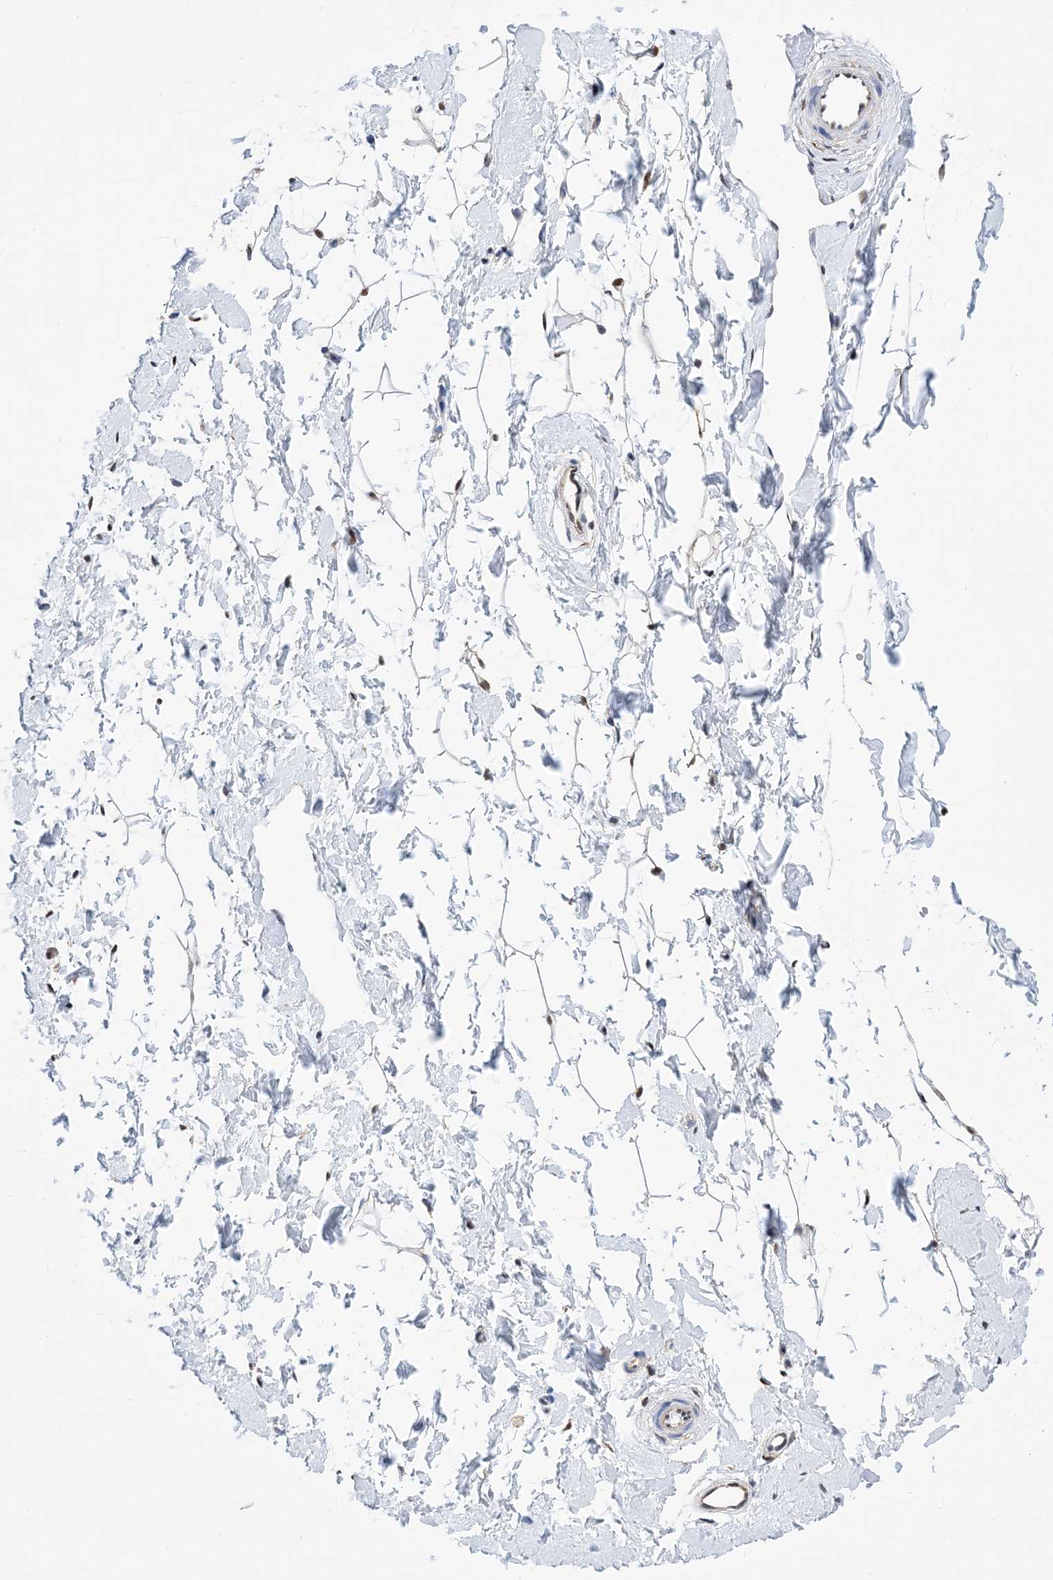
{"staining": {"intensity": "moderate", "quantity": ">75%", "location": "cytoplasmic/membranous,nuclear"}, "tissue": "adipose tissue", "cell_type": "Adipocytes", "image_type": "normal", "snomed": [{"axis": "morphology", "description": "Normal tissue, NOS"}, {"axis": "topography", "description": "Breast"}], "caption": "DAB immunohistochemical staining of benign human adipose tissue demonstrates moderate cytoplasmic/membranous,nuclear protein expression in approximately >75% of adipocytes. Ihc stains the protein of interest in brown and the nuclei are stained blue.", "gene": "ANXA1", "patient": {"sex": "female", "age": 23}}